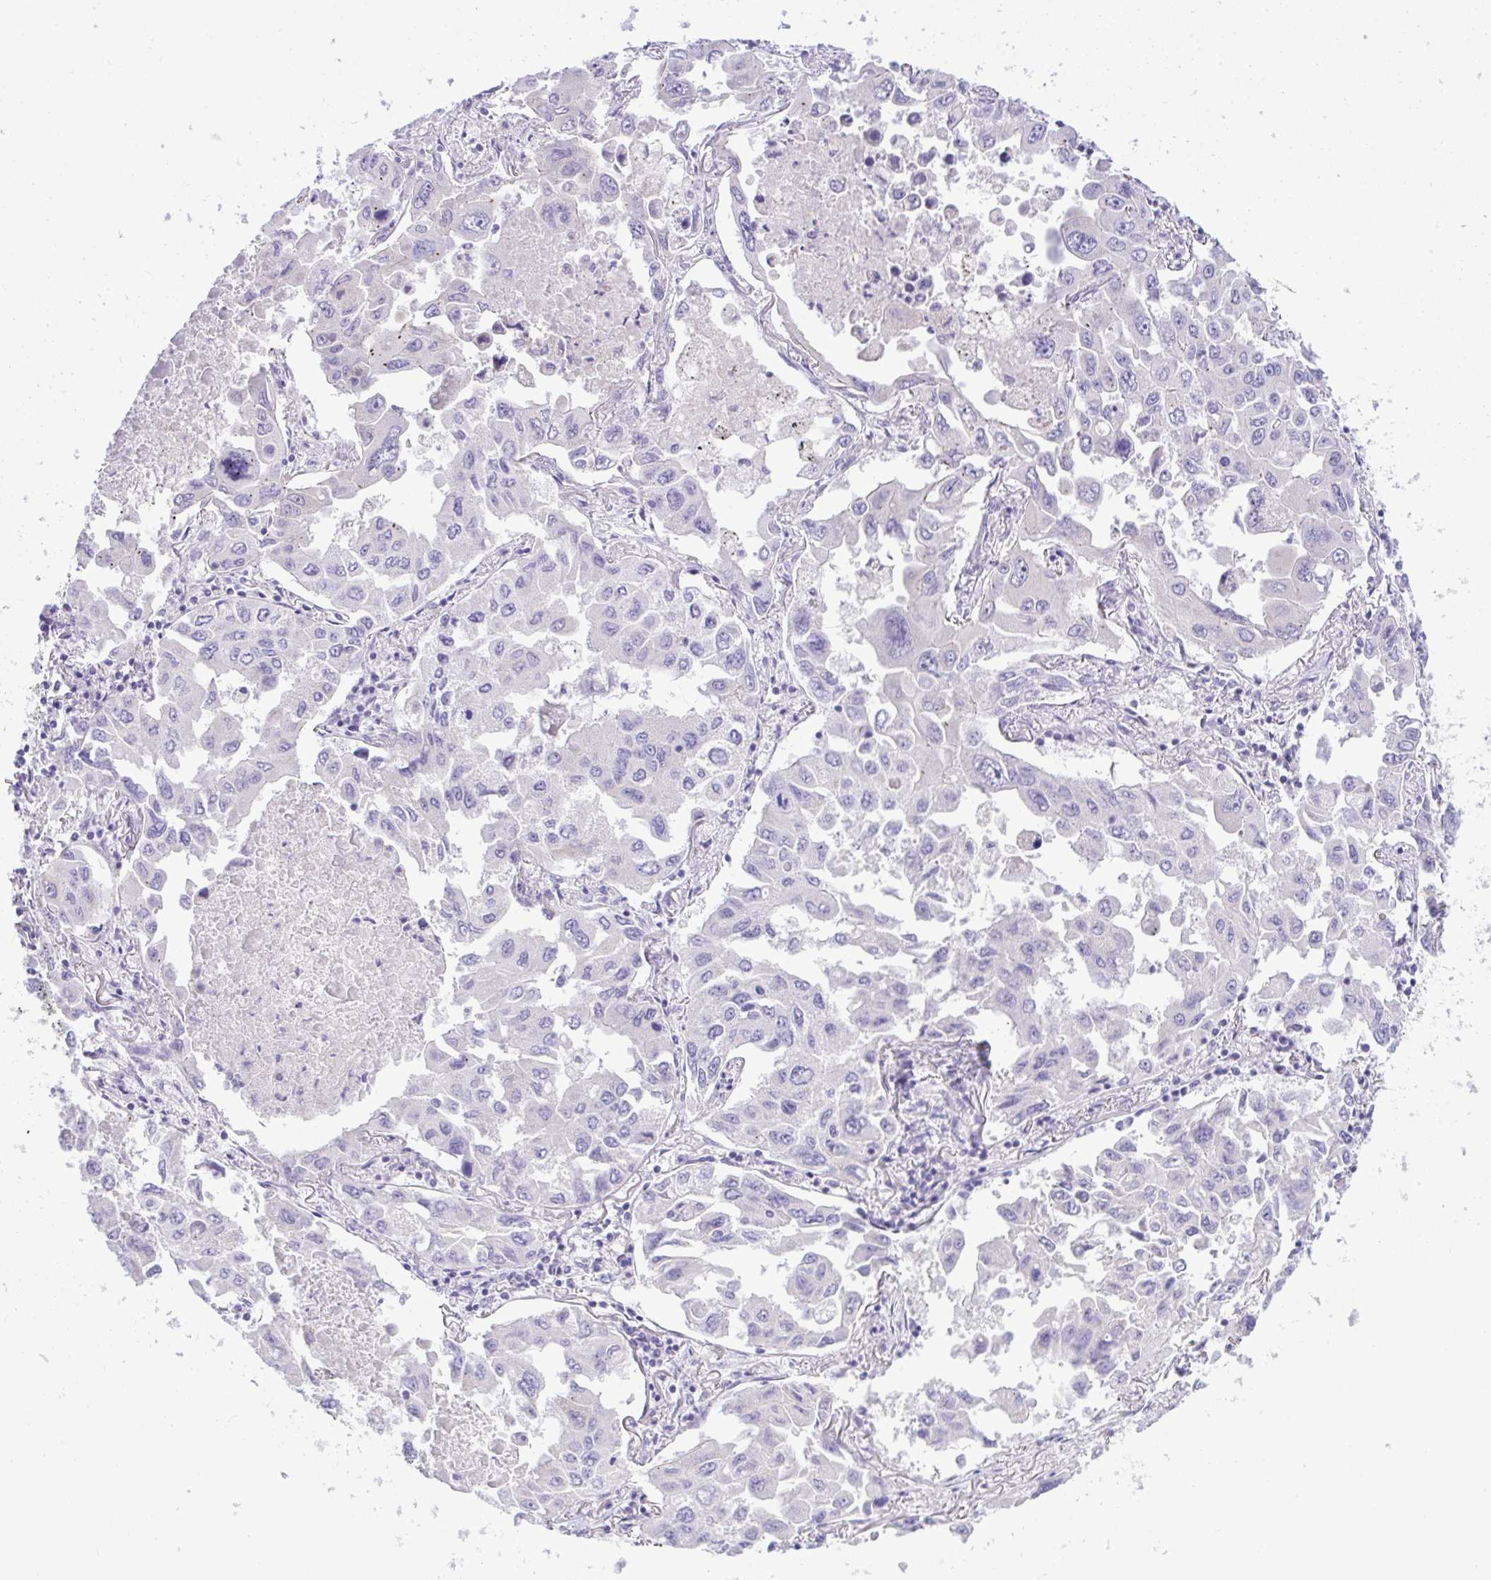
{"staining": {"intensity": "negative", "quantity": "none", "location": "none"}, "tissue": "lung cancer", "cell_type": "Tumor cells", "image_type": "cancer", "snomed": [{"axis": "morphology", "description": "Adenocarcinoma, NOS"}, {"axis": "topography", "description": "Lung"}], "caption": "DAB immunohistochemical staining of human lung cancer demonstrates no significant expression in tumor cells.", "gene": "PLA2G12B", "patient": {"sex": "male", "age": 64}}